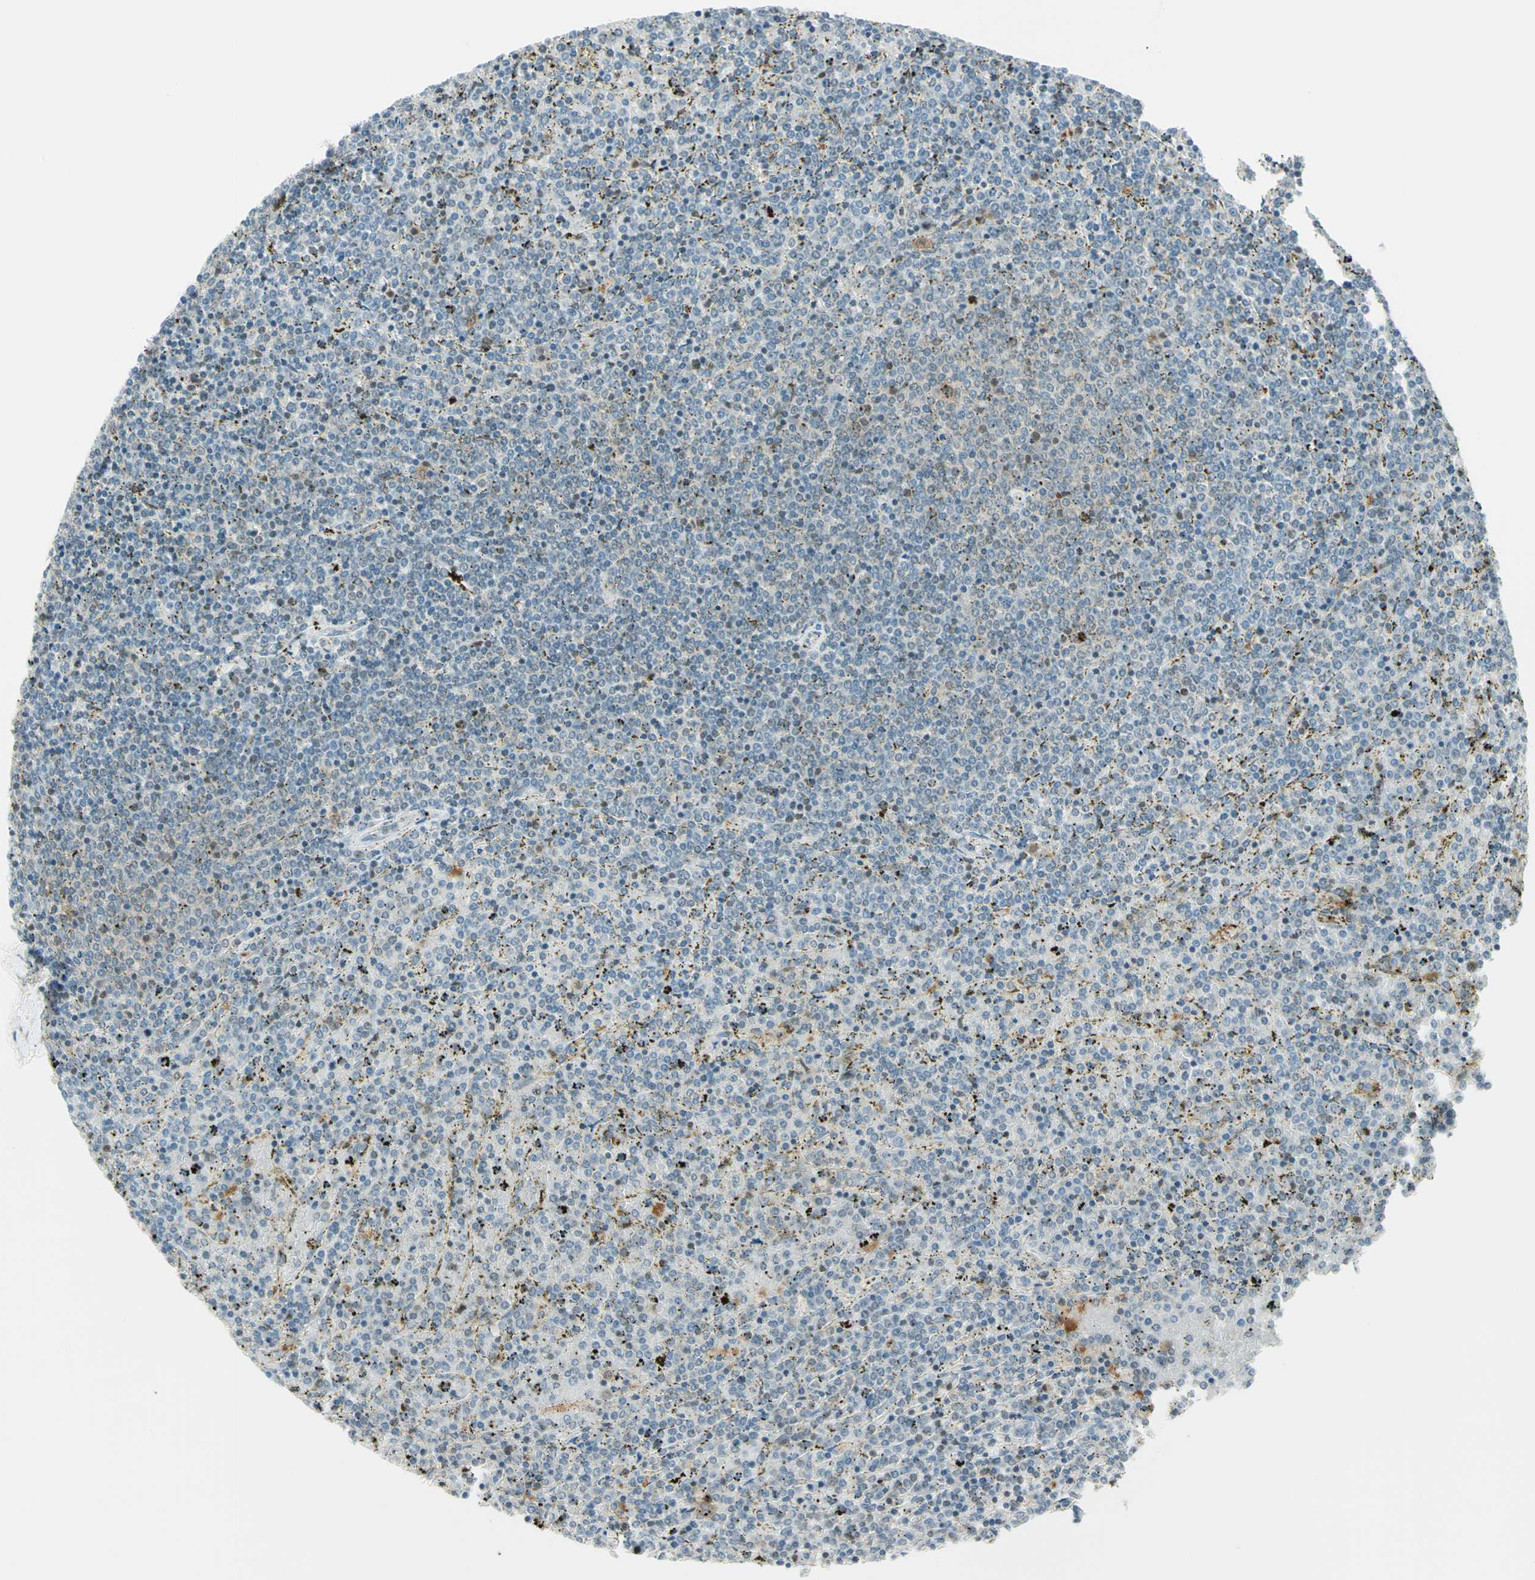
{"staining": {"intensity": "negative", "quantity": "none", "location": "none"}, "tissue": "lymphoma", "cell_type": "Tumor cells", "image_type": "cancer", "snomed": [{"axis": "morphology", "description": "Malignant lymphoma, non-Hodgkin's type, Low grade"}, {"axis": "topography", "description": "Spleen"}], "caption": "IHC histopathology image of neoplastic tissue: lymphoma stained with DAB (3,3'-diaminobenzidine) displays no significant protein staining in tumor cells. Brightfield microscopy of immunohistochemistry (IHC) stained with DAB (brown) and hematoxylin (blue), captured at high magnification.", "gene": "TPT1", "patient": {"sex": "female", "age": 77}}